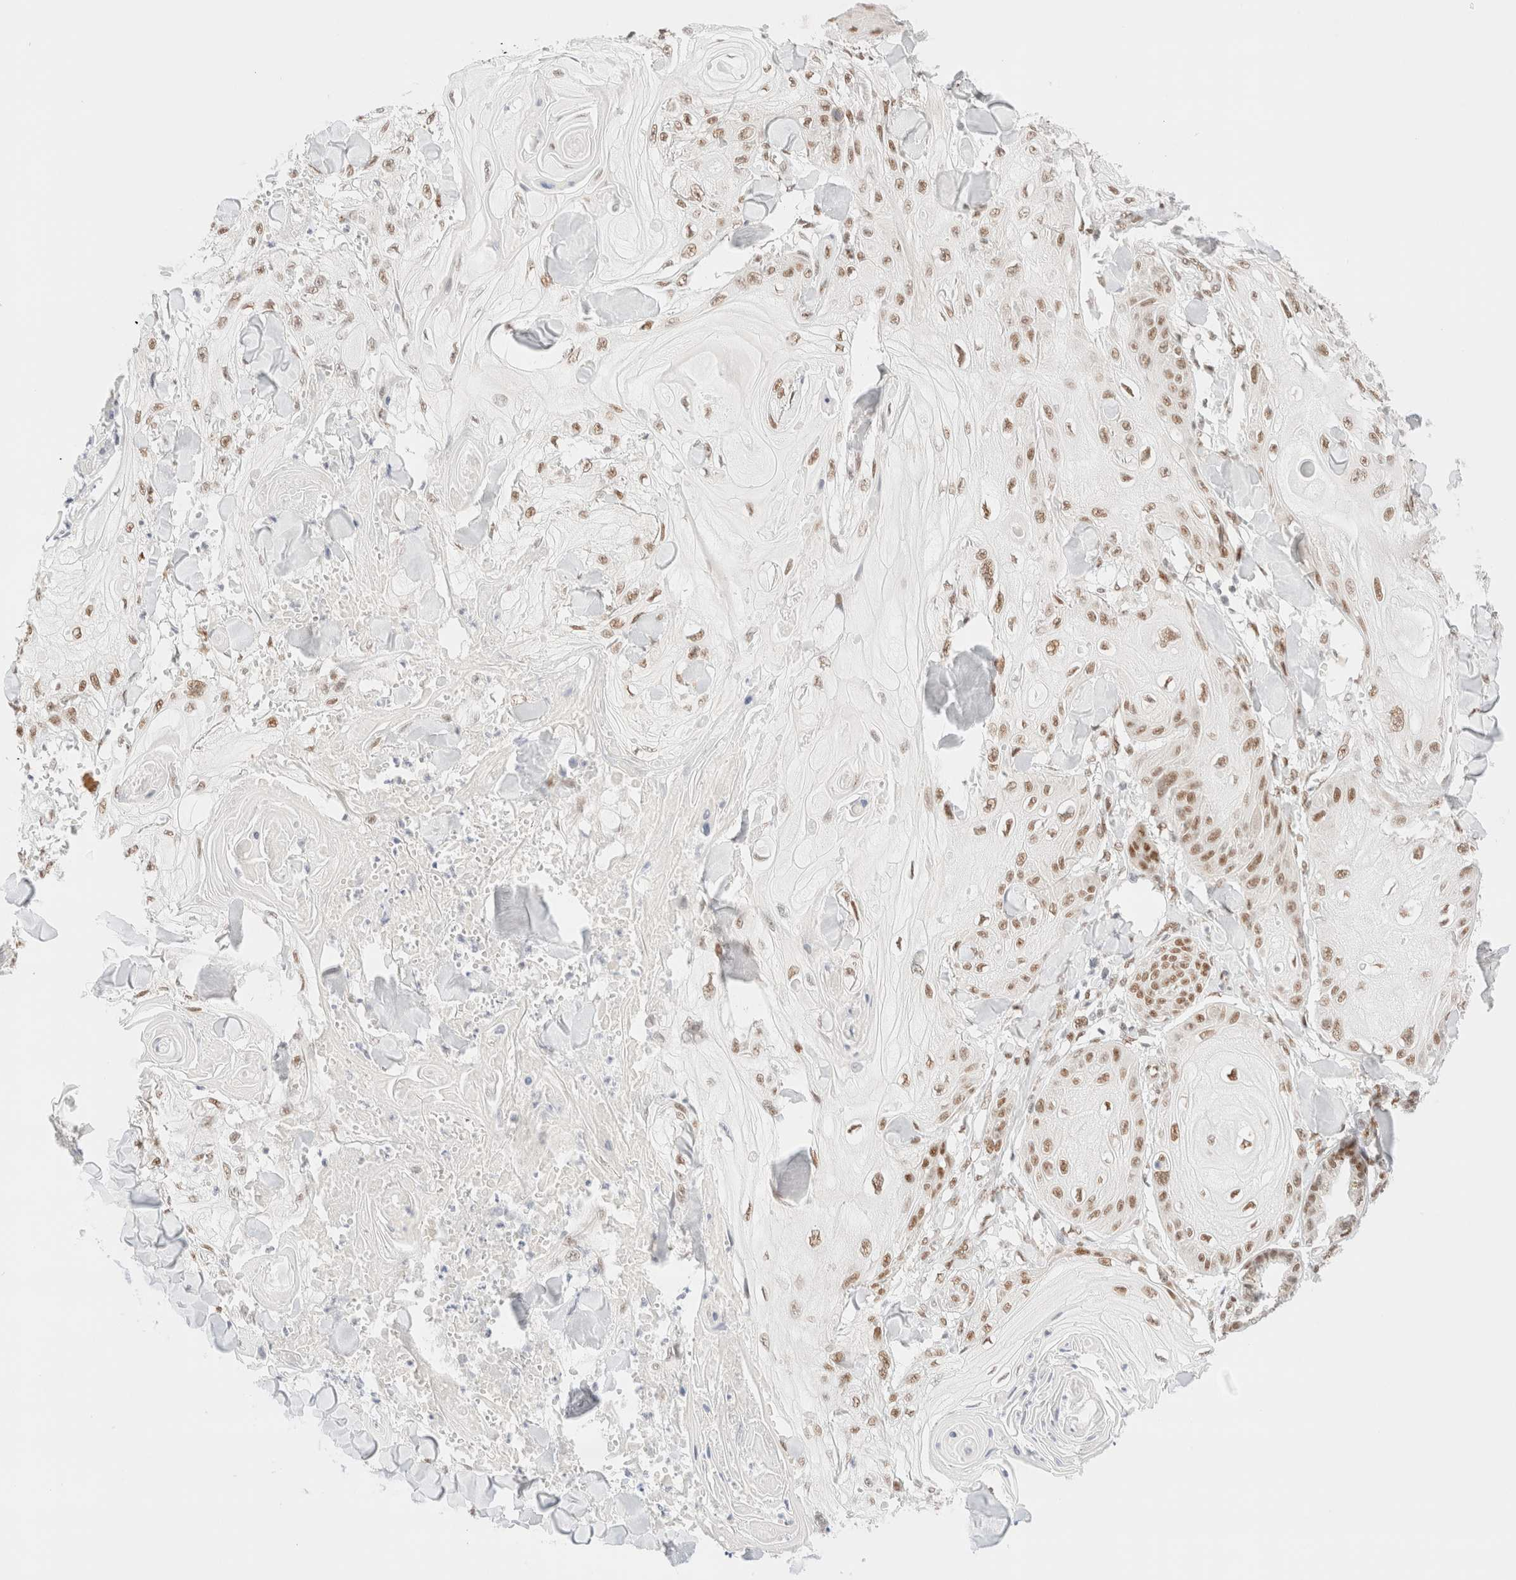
{"staining": {"intensity": "moderate", "quantity": ">75%", "location": "nuclear"}, "tissue": "skin cancer", "cell_type": "Tumor cells", "image_type": "cancer", "snomed": [{"axis": "morphology", "description": "Squamous cell carcinoma, NOS"}, {"axis": "topography", "description": "Skin"}], "caption": "This micrograph shows immunohistochemistry staining of skin squamous cell carcinoma, with medium moderate nuclear staining in approximately >75% of tumor cells.", "gene": "CIC", "patient": {"sex": "male", "age": 74}}